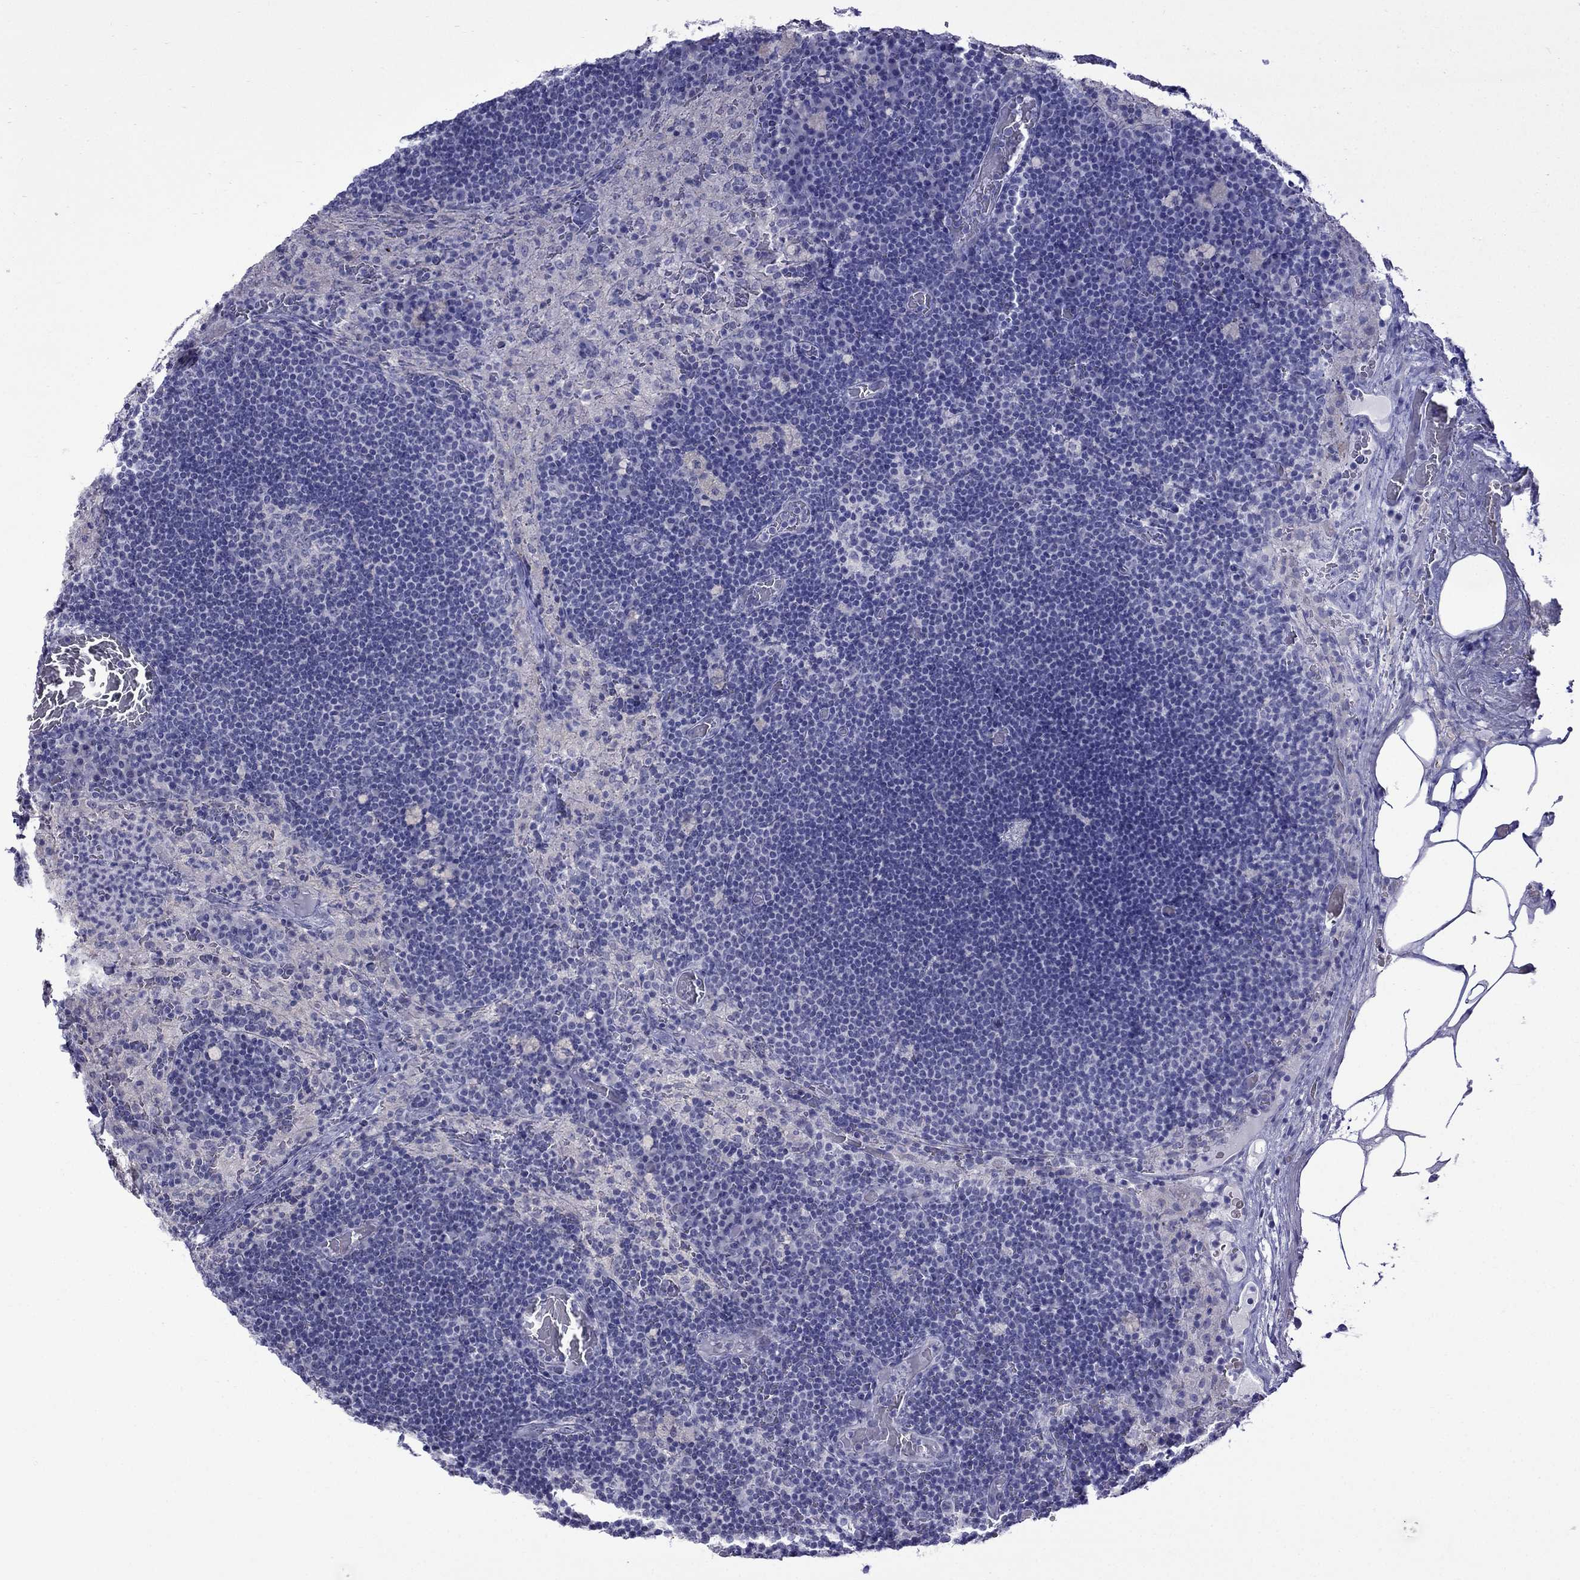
{"staining": {"intensity": "negative", "quantity": "none", "location": "none"}, "tissue": "lymph node", "cell_type": "Germinal center cells", "image_type": "normal", "snomed": [{"axis": "morphology", "description": "Normal tissue, NOS"}, {"axis": "topography", "description": "Lymph node"}], "caption": "This is an immunohistochemistry histopathology image of unremarkable lymph node. There is no staining in germinal center cells.", "gene": "MGP", "patient": {"sex": "male", "age": 63}}